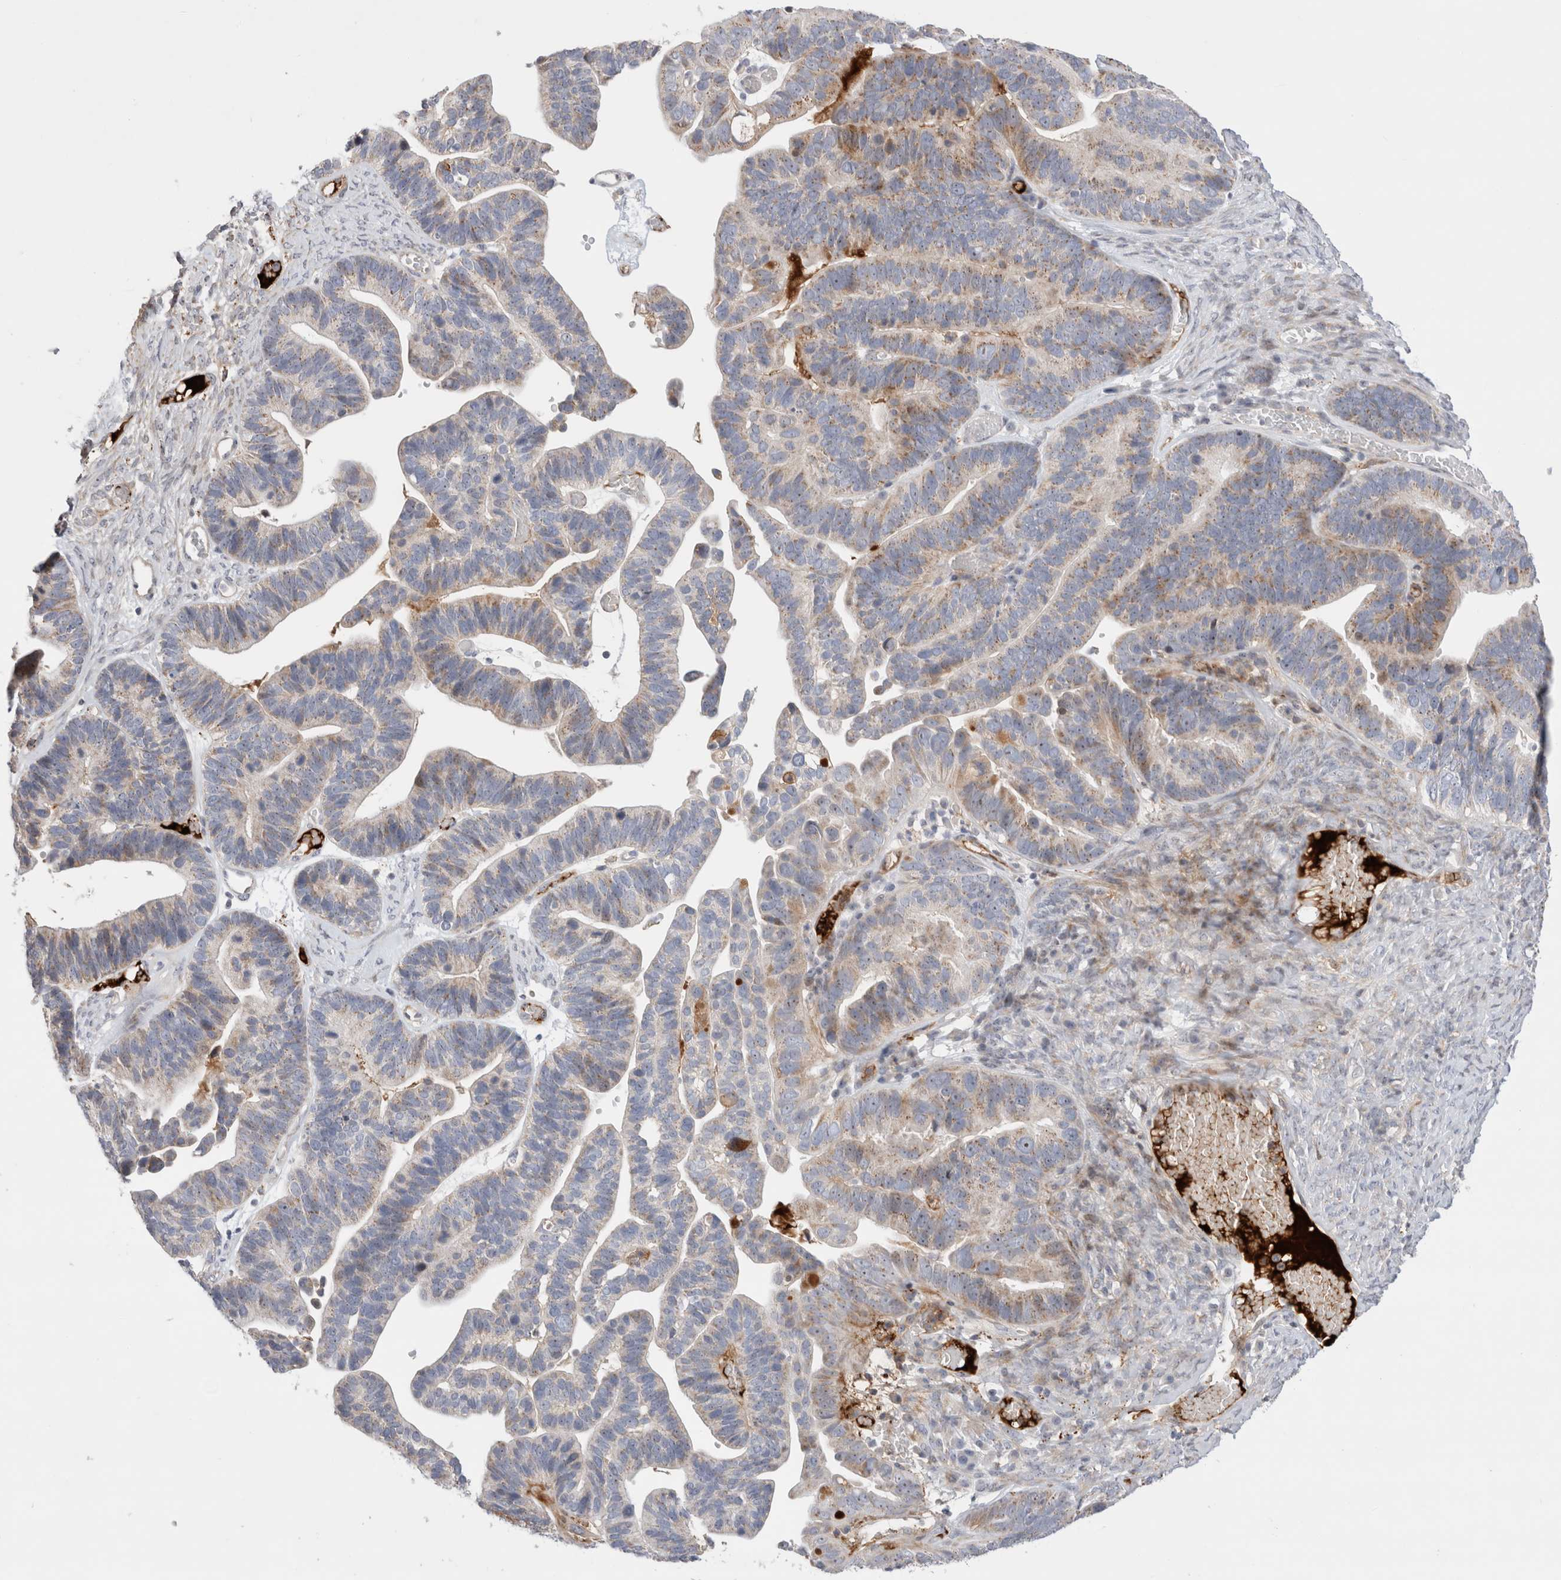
{"staining": {"intensity": "weak", "quantity": "25%-75%", "location": "cytoplasmic/membranous"}, "tissue": "ovarian cancer", "cell_type": "Tumor cells", "image_type": "cancer", "snomed": [{"axis": "morphology", "description": "Cystadenocarcinoma, serous, NOS"}, {"axis": "topography", "description": "Ovary"}], "caption": "Serous cystadenocarcinoma (ovarian) stained with immunohistochemistry (IHC) shows weak cytoplasmic/membranous expression in about 25%-75% of tumor cells.", "gene": "ECHDC2", "patient": {"sex": "female", "age": 56}}